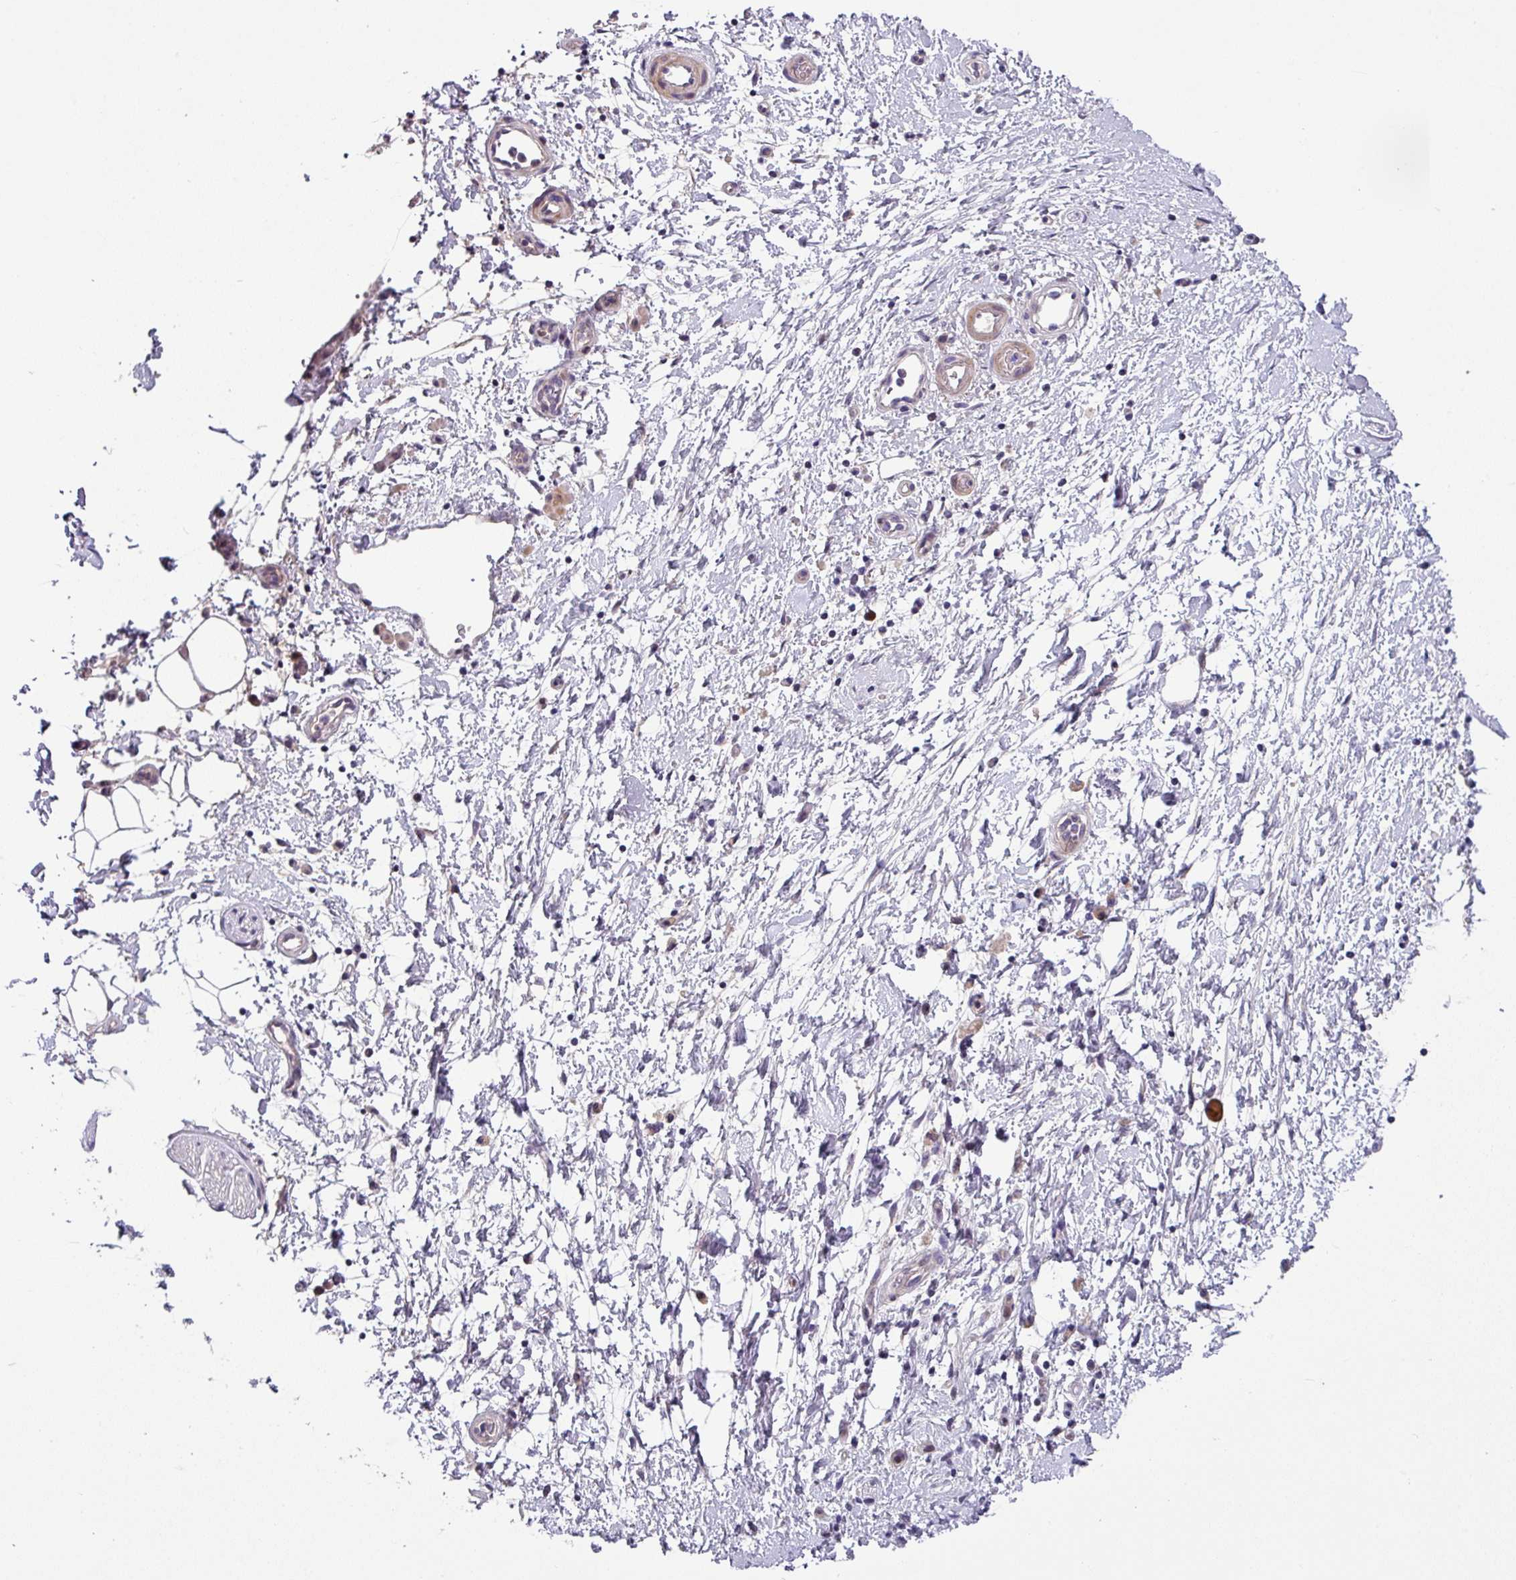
{"staining": {"intensity": "negative", "quantity": "none", "location": "none"}, "tissue": "adipose tissue", "cell_type": "Adipocytes", "image_type": "normal", "snomed": [{"axis": "morphology", "description": "Normal tissue, NOS"}, {"axis": "morphology", "description": "Adenocarcinoma, NOS"}, {"axis": "topography", "description": "Pancreas"}, {"axis": "topography", "description": "Peripheral nerve tissue"}], "caption": "DAB (3,3'-diaminobenzidine) immunohistochemical staining of unremarkable human adipose tissue displays no significant positivity in adipocytes.", "gene": "KLHL3", "patient": {"sex": "female", "age": 77}}